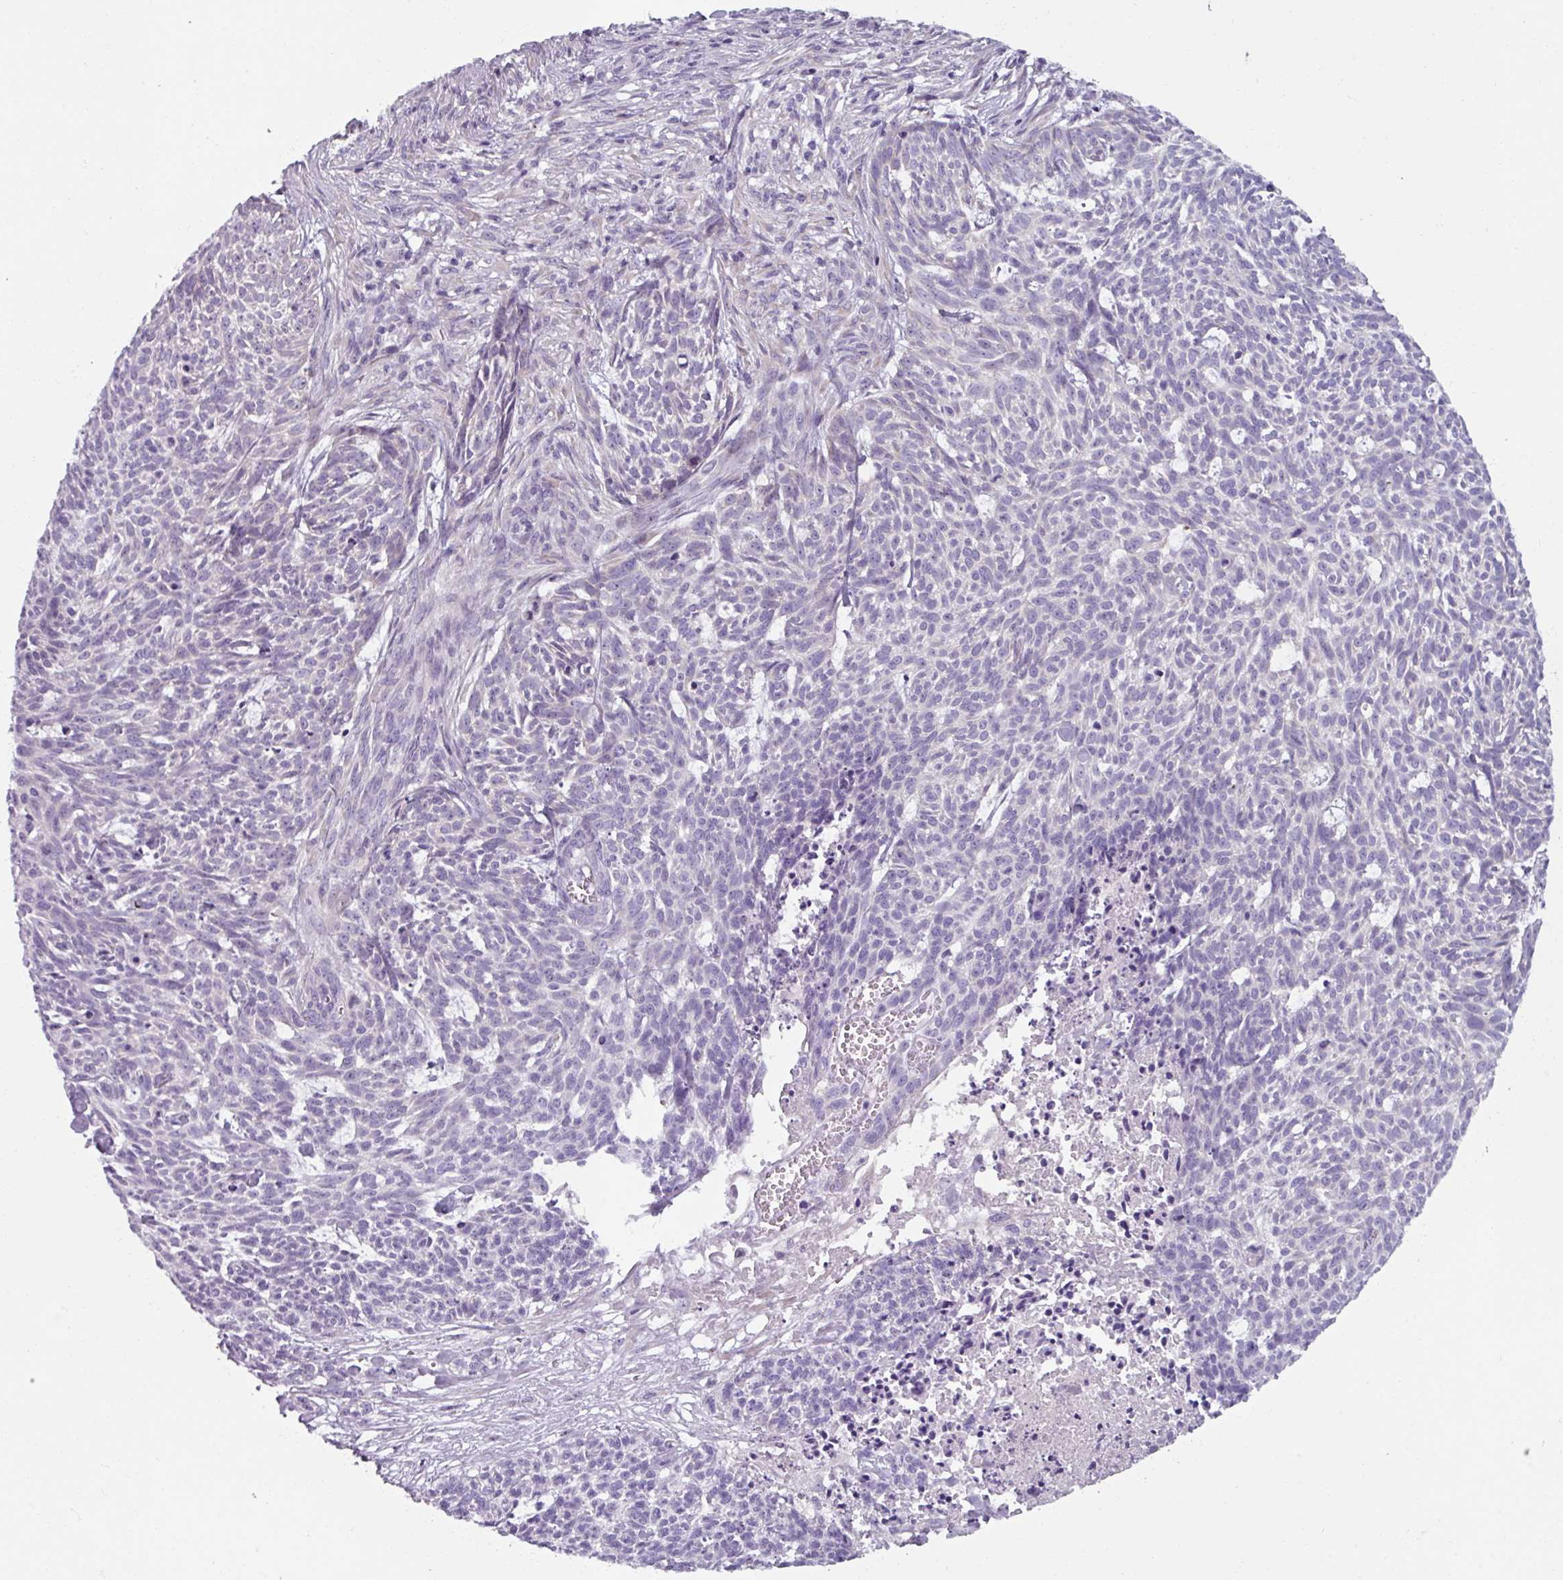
{"staining": {"intensity": "negative", "quantity": "none", "location": "none"}, "tissue": "skin cancer", "cell_type": "Tumor cells", "image_type": "cancer", "snomed": [{"axis": "morphology", "description": "Basal cell carcinoma"}, {"axis": "topography", "description": "Skin"}], "caption": "The micrograph exhibits no staining of tumor cells in skin cancer.", "gene": "SMIM11", "patient": {"sex": "female", "age": 93}}